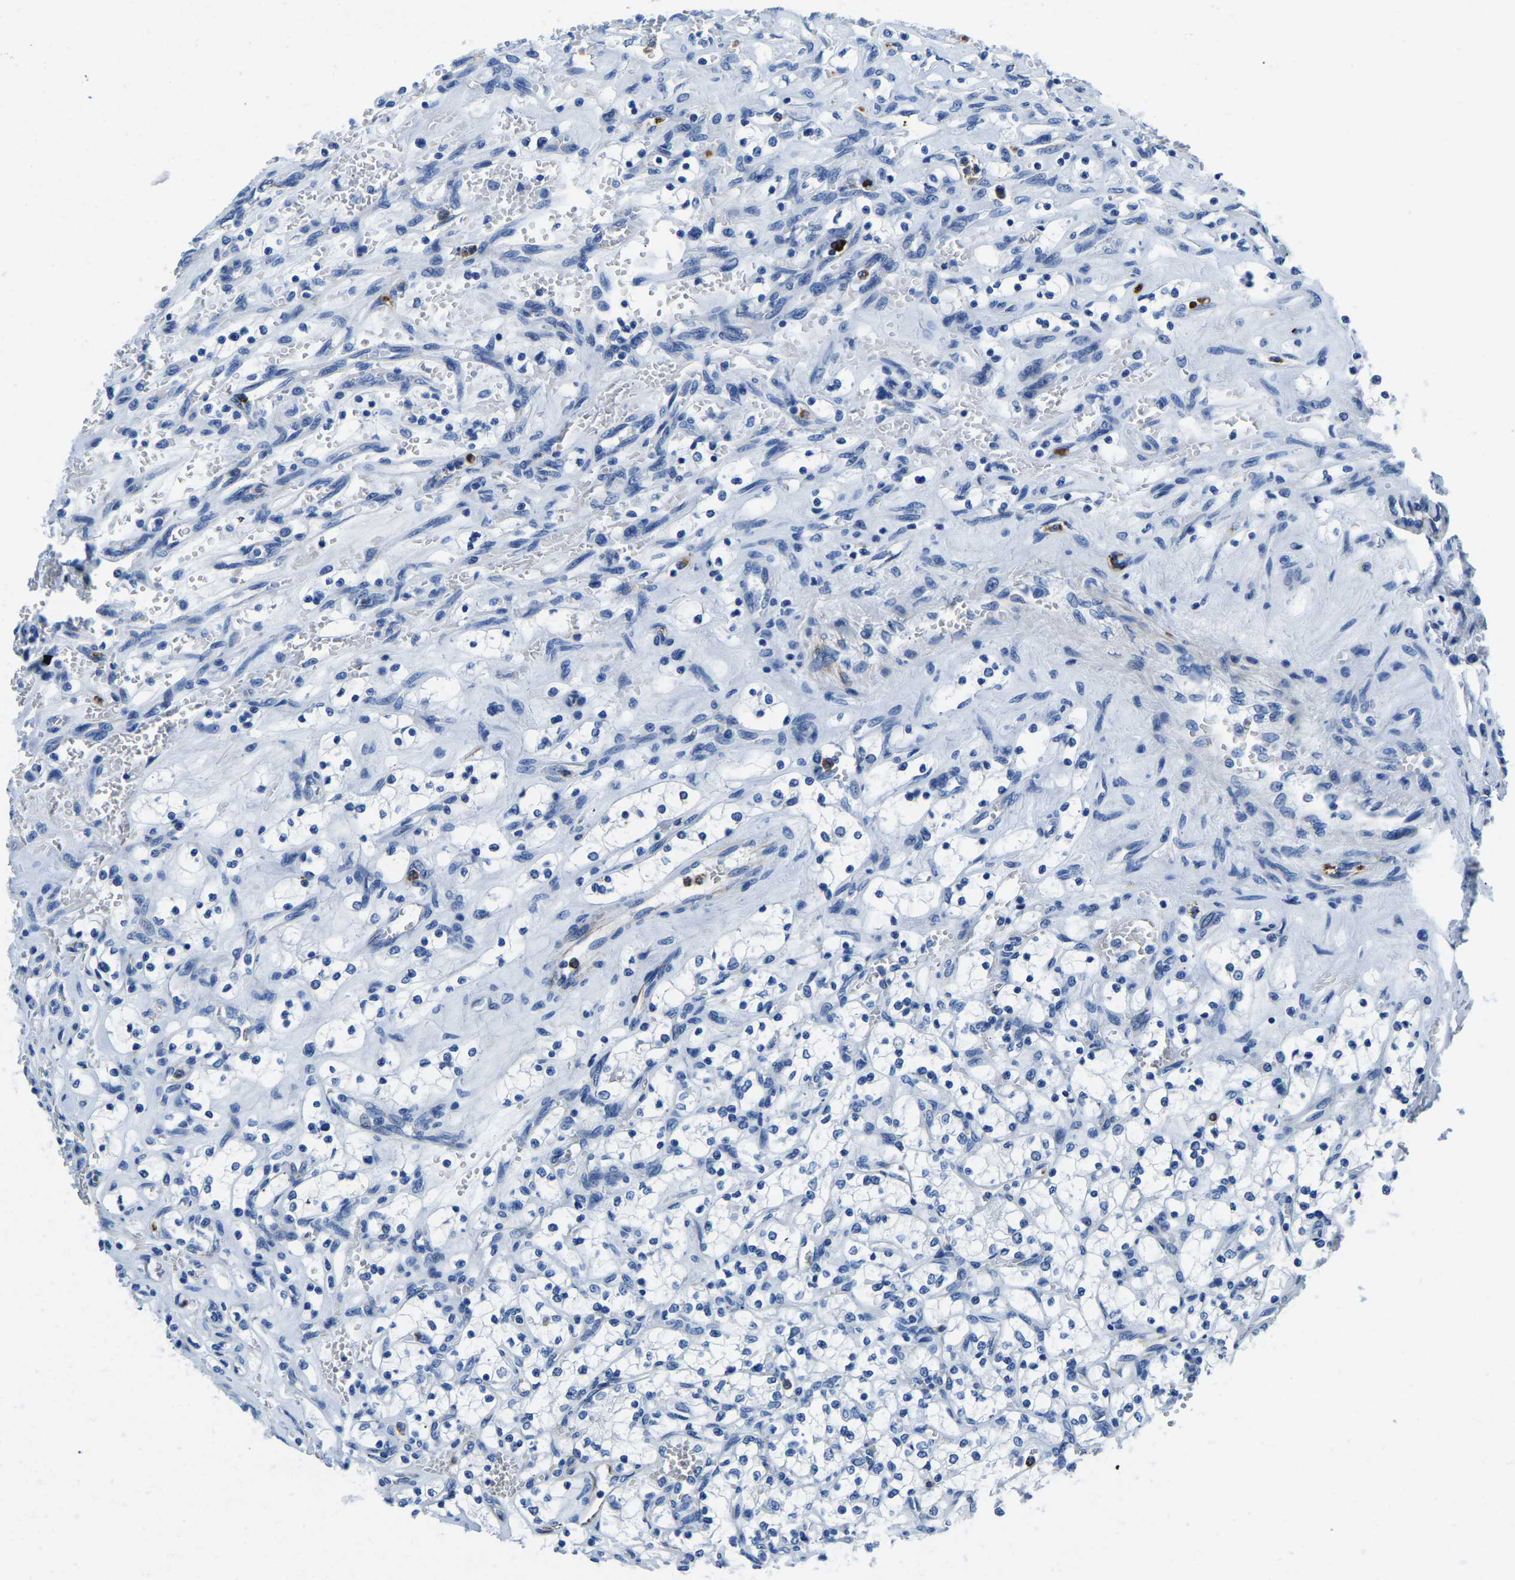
{"staining": {"intensity": "negative", "quantity": "none", "location": "none"}, "tissue": "renal cancer", "cell_type": "Tumor cells", "image_type": "cancer", "snomed": [{"axis": "morphology", "description": "Adenocarcinoma, NOS"}, {"axis": "topography", "description": "Kidney"}], "caption": "DAB (3,3'-diaminobenzidine) immunohistochemical staining of human renal cancer (adenocarcinoma) demonstrates no significant staining in tumor cells.", "gene": "MS4A3", "patient": {"sex": "female", "age": 69}}